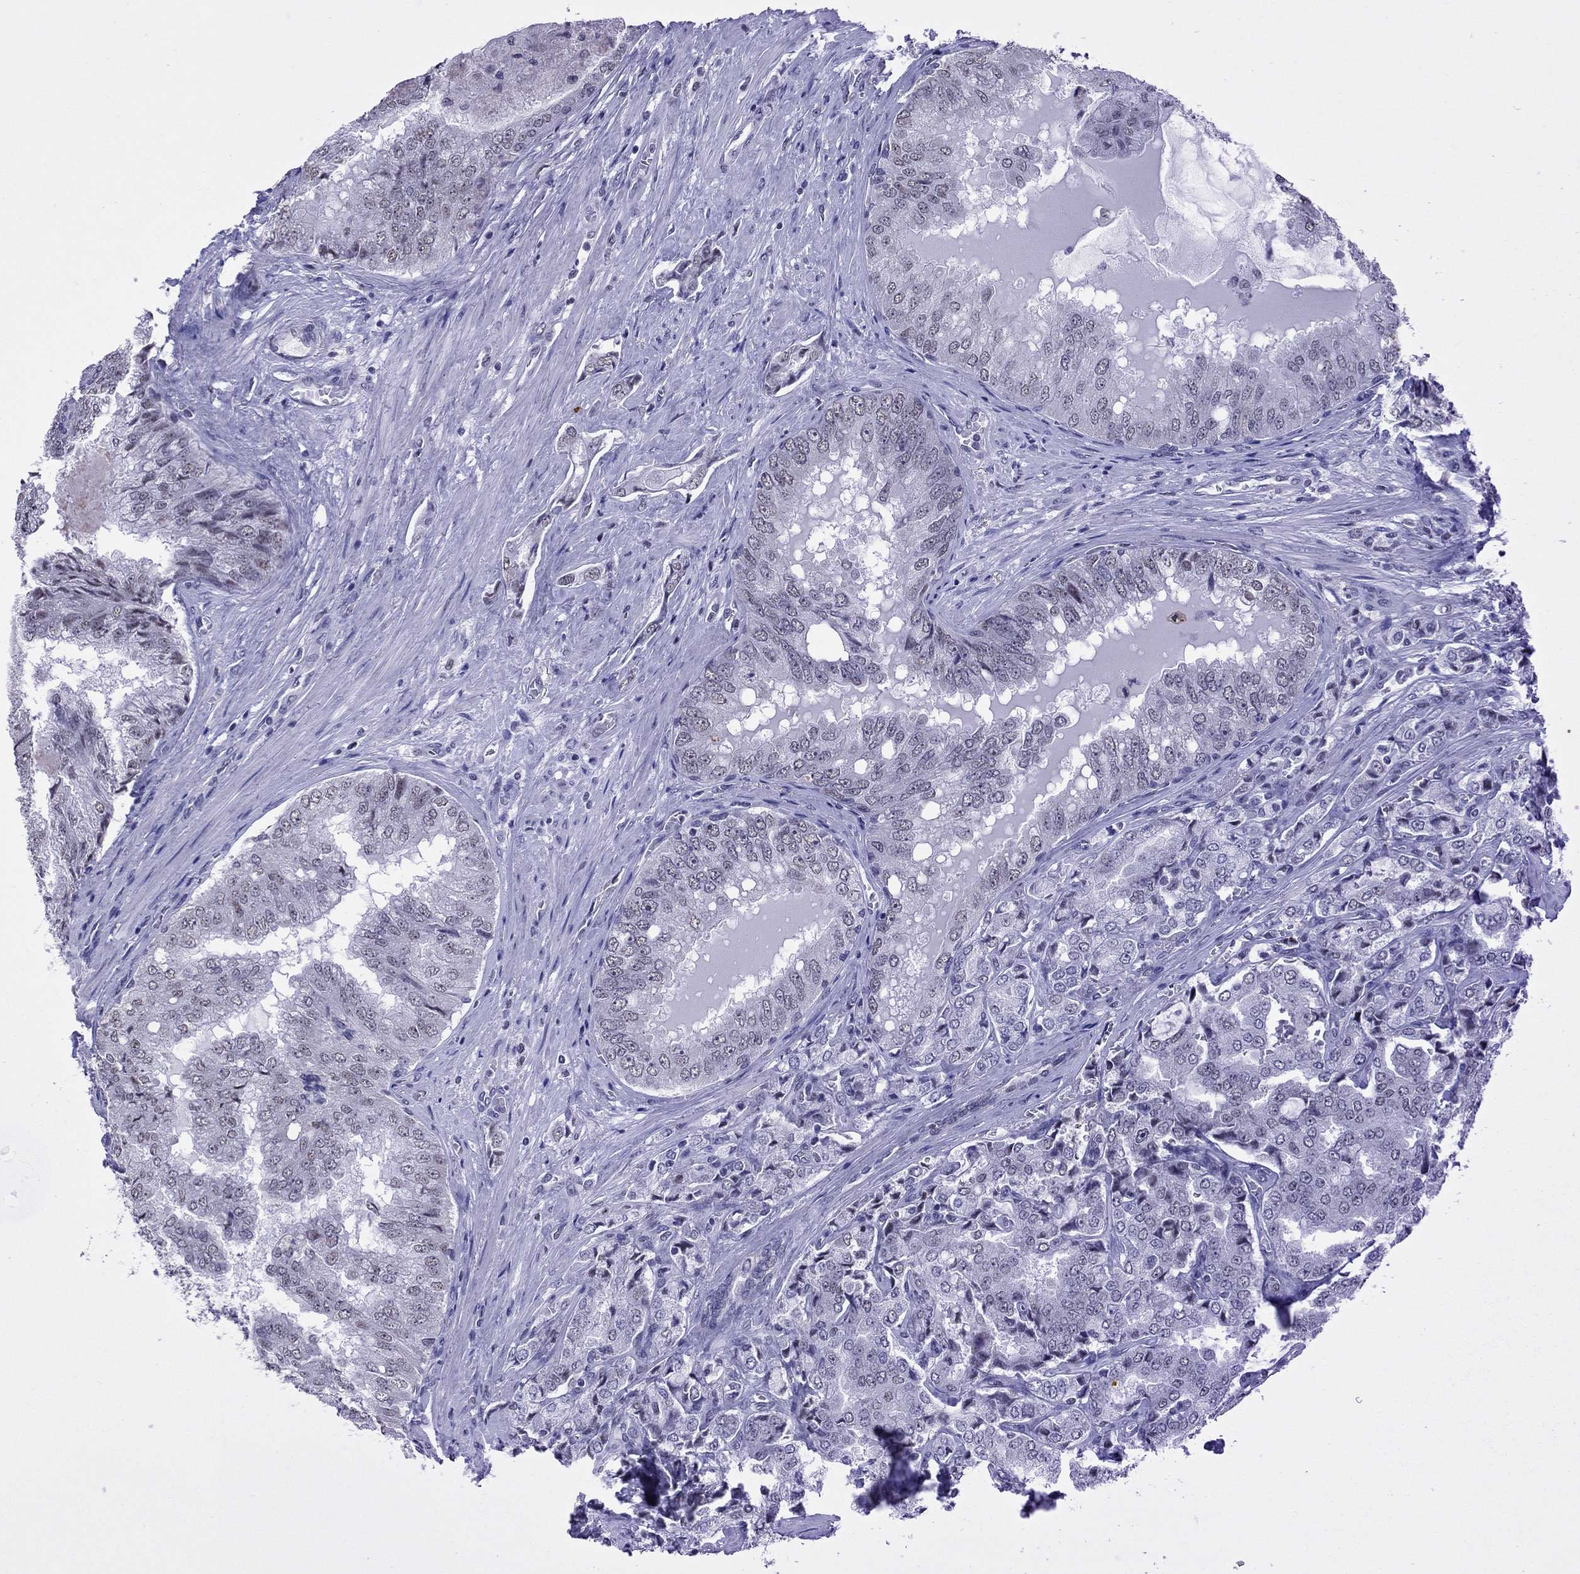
{"staining": {"intensity": "negative", "quantity": "none", "location": "none"}, "tissue": "prostate cancer", "cell_type": "Tumor cells", "image_type": "cancer", "snomed": [{"axis": "morphology", "description": "Adenocarcinoma, NOS"}, {"axis": "topography", "description": "Prostate"}], "caption": "Immunohistochemical staining of prostate cancer demonstrates no significant positivity in tumor cells.", "gene": "PPP1R3A", "patient": {"sex": "male", "age": 65}}